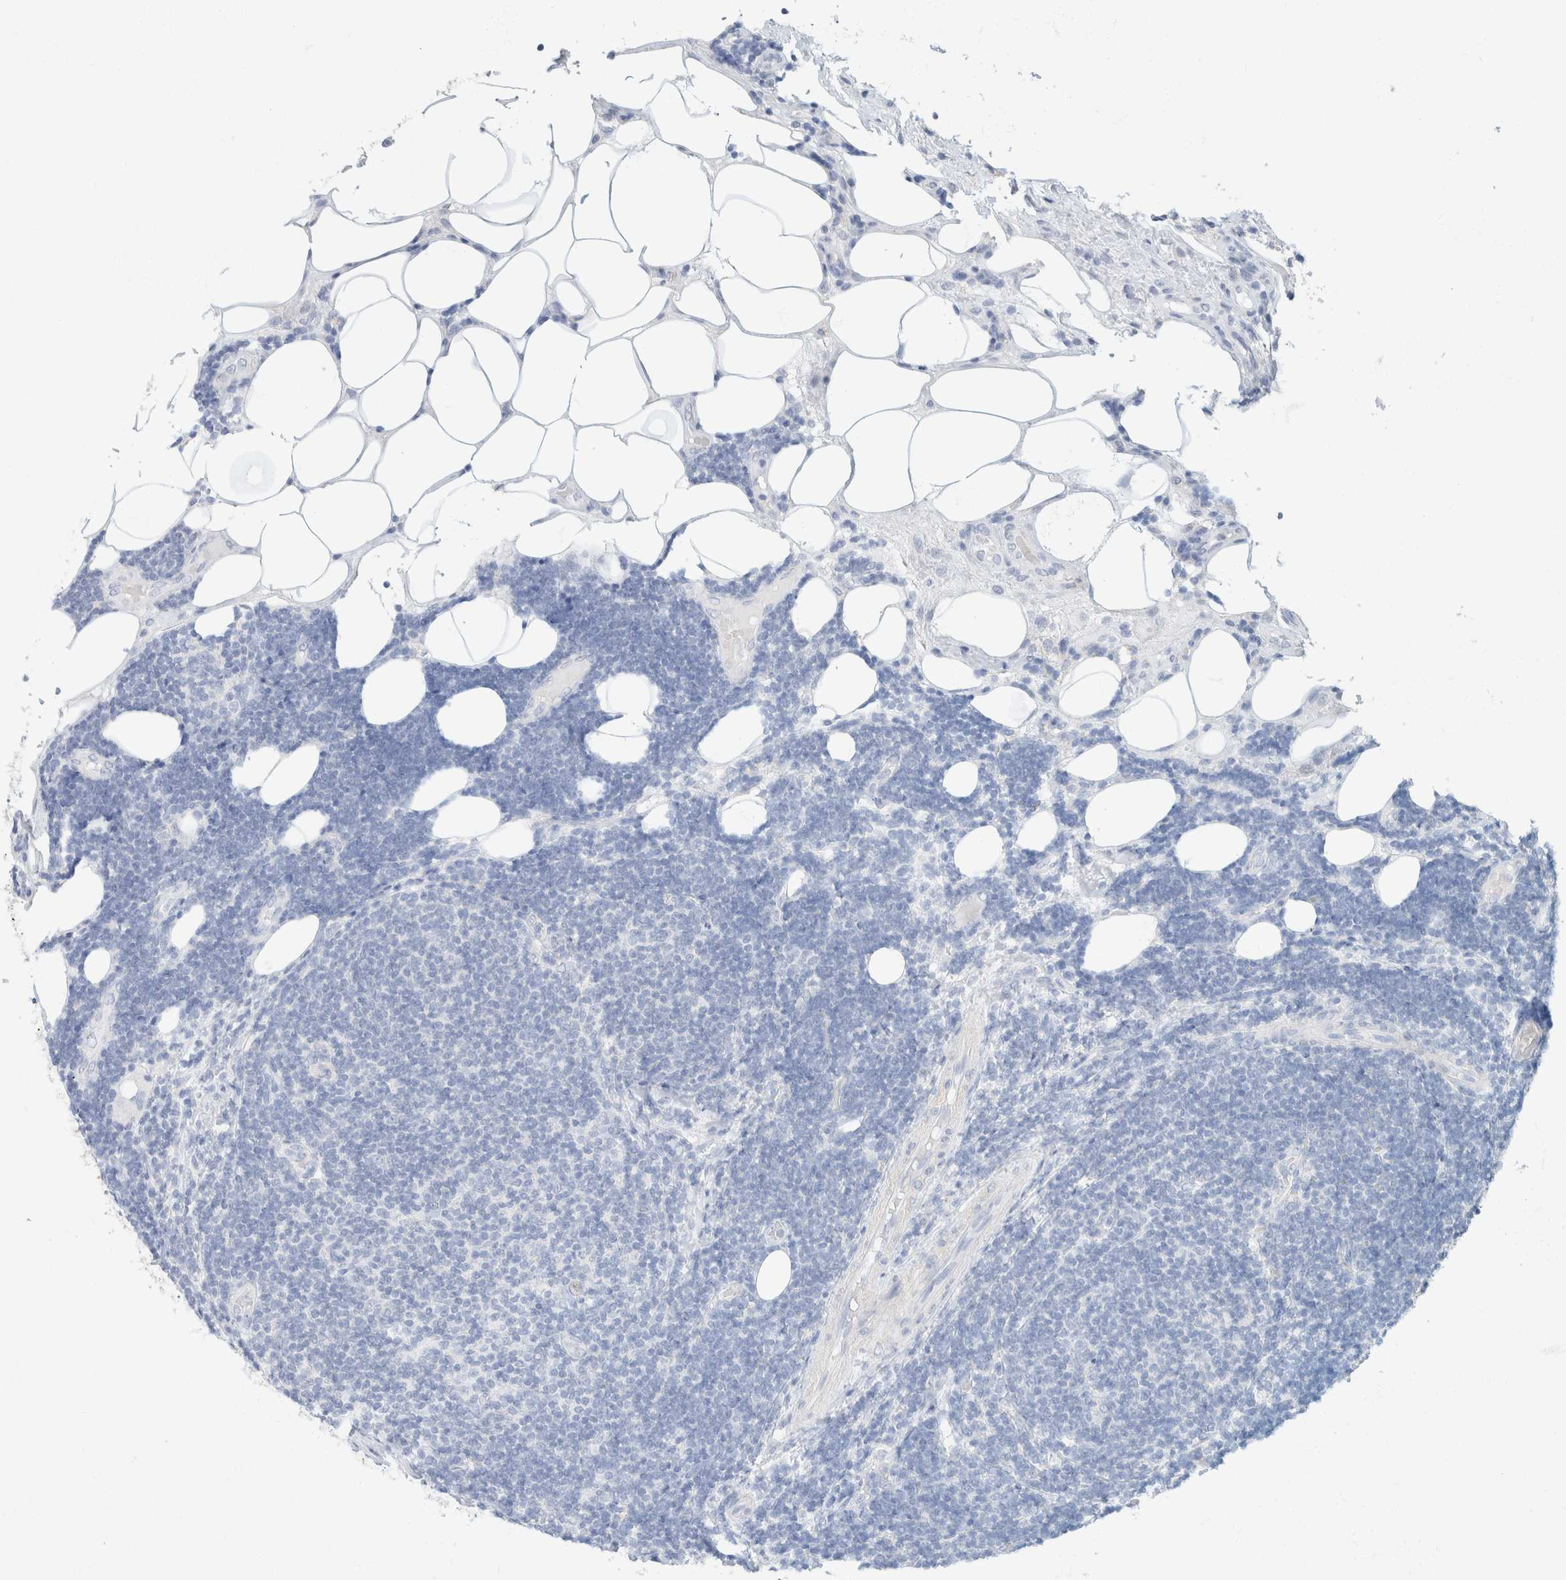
{"staining": {"intensity": "negative", "quantity": "none", "location": "none"}, "tissue": "lymphoma", "cell_type": "Tumor cells", "image_type": "cancer", "snomed": [{"axis": "morphology", "description": "Malignant lymphoma, non-Hodgkin's type, Low grade"}, {"axis": "topography", "description": "Lymph node"}], "caption": "DAB (3,3'-diaminobenzidine) immunohistochemical staining of human lymphoma demonstrates no significant expression in tumor cells.", "gene": "CA12", "patient": {"sex": "male", "age": 83}}